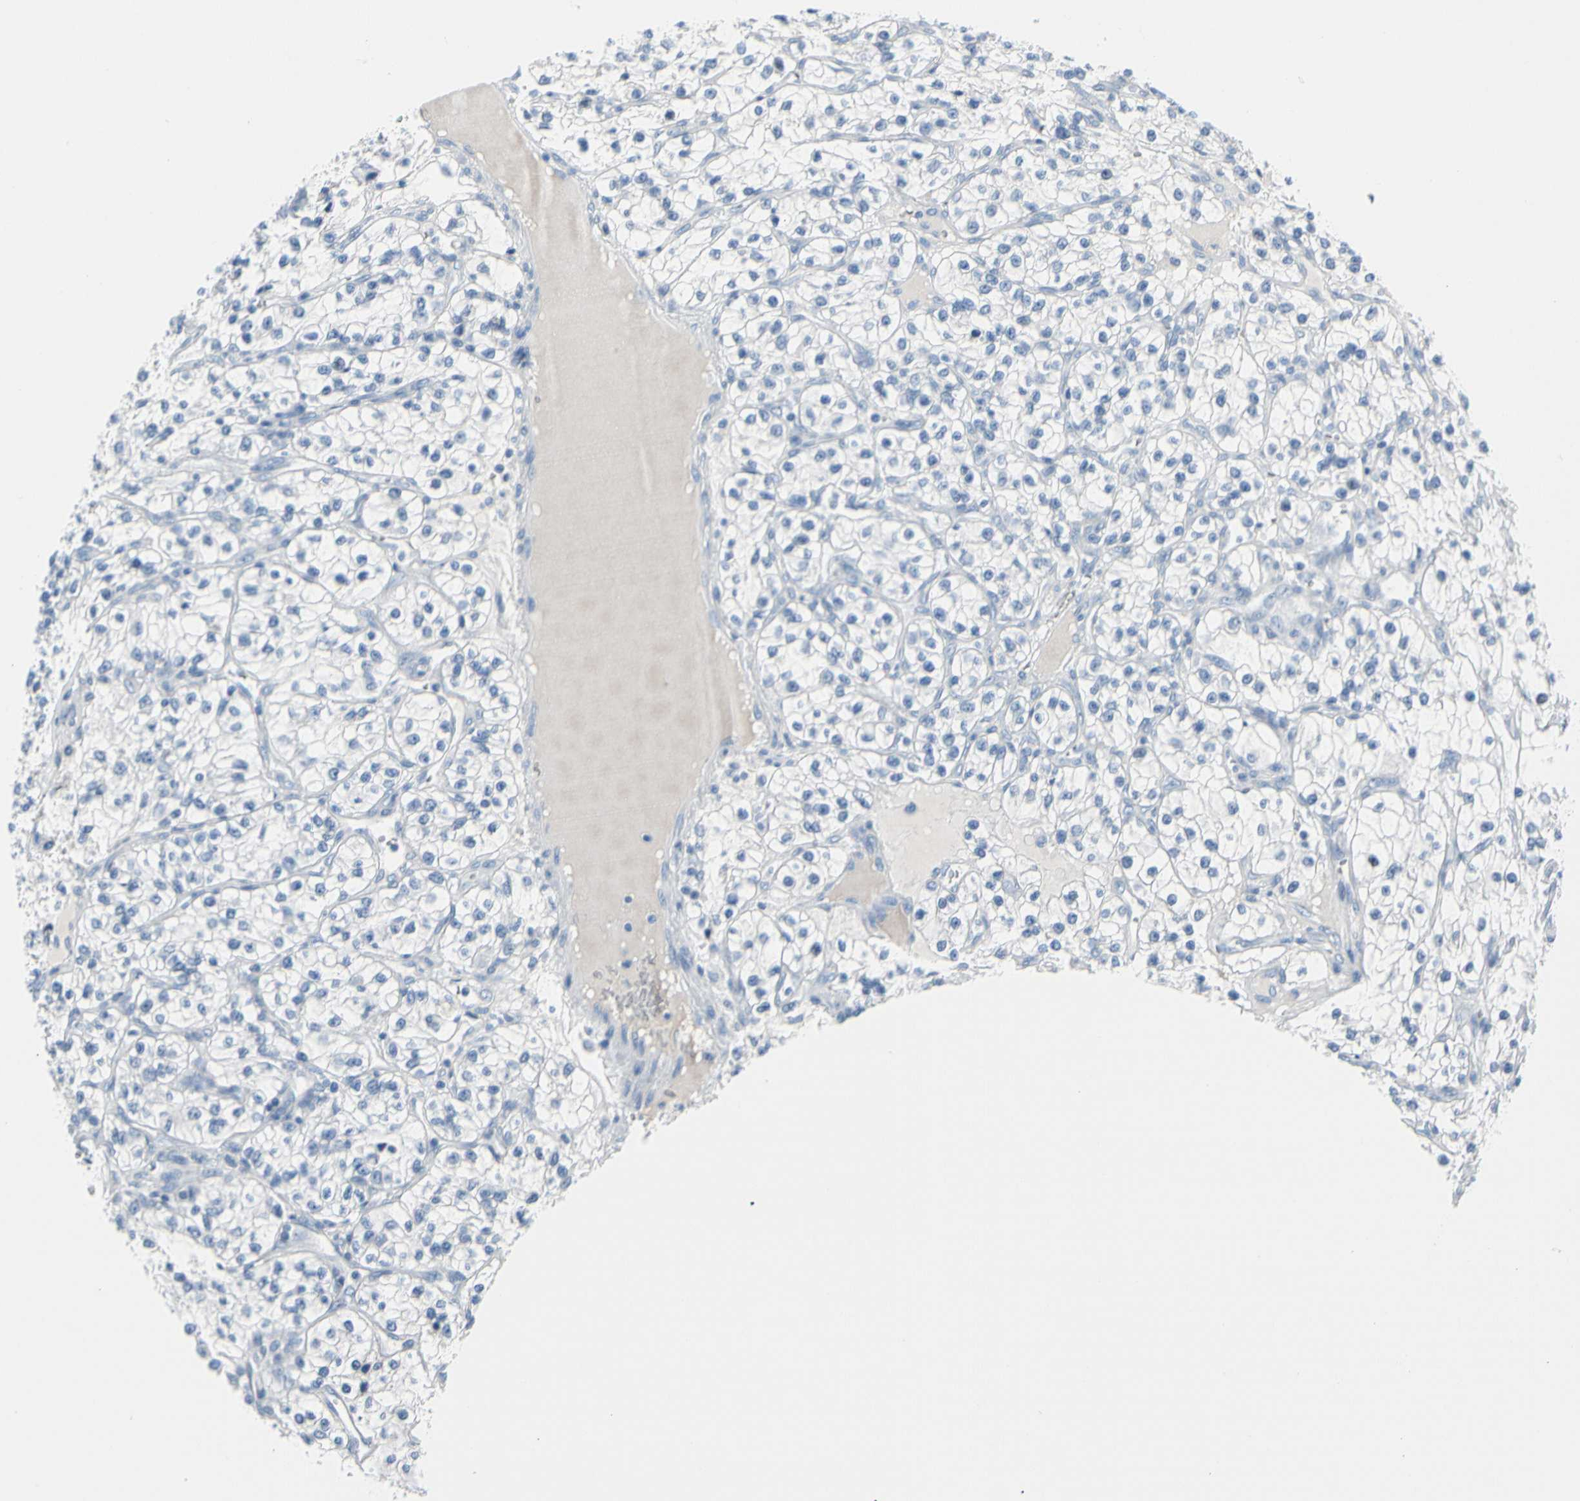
{"staining": {"intensity": "negative", "quantity": "none", "location": "none"}, "tissue": "renal cancer", "cell_type": "Tumor cells", "image_type": "cancer", "snomed": [{"axis": "morphology", "description": "Adenocarcinoma, NOS"}, {"axis": "topography", "description": "Kidney"}], "caption": "Micrograph shows no significant protein staining in tumor cells of renal adenocarcinoma. (Brightfield microscopy of DAB (3,3'-diaminobenzidine) immunohistochemistry (IHC) at high magnification).", "gene": "MUC5B", "patient": {"sex": "female", "age": 57}}